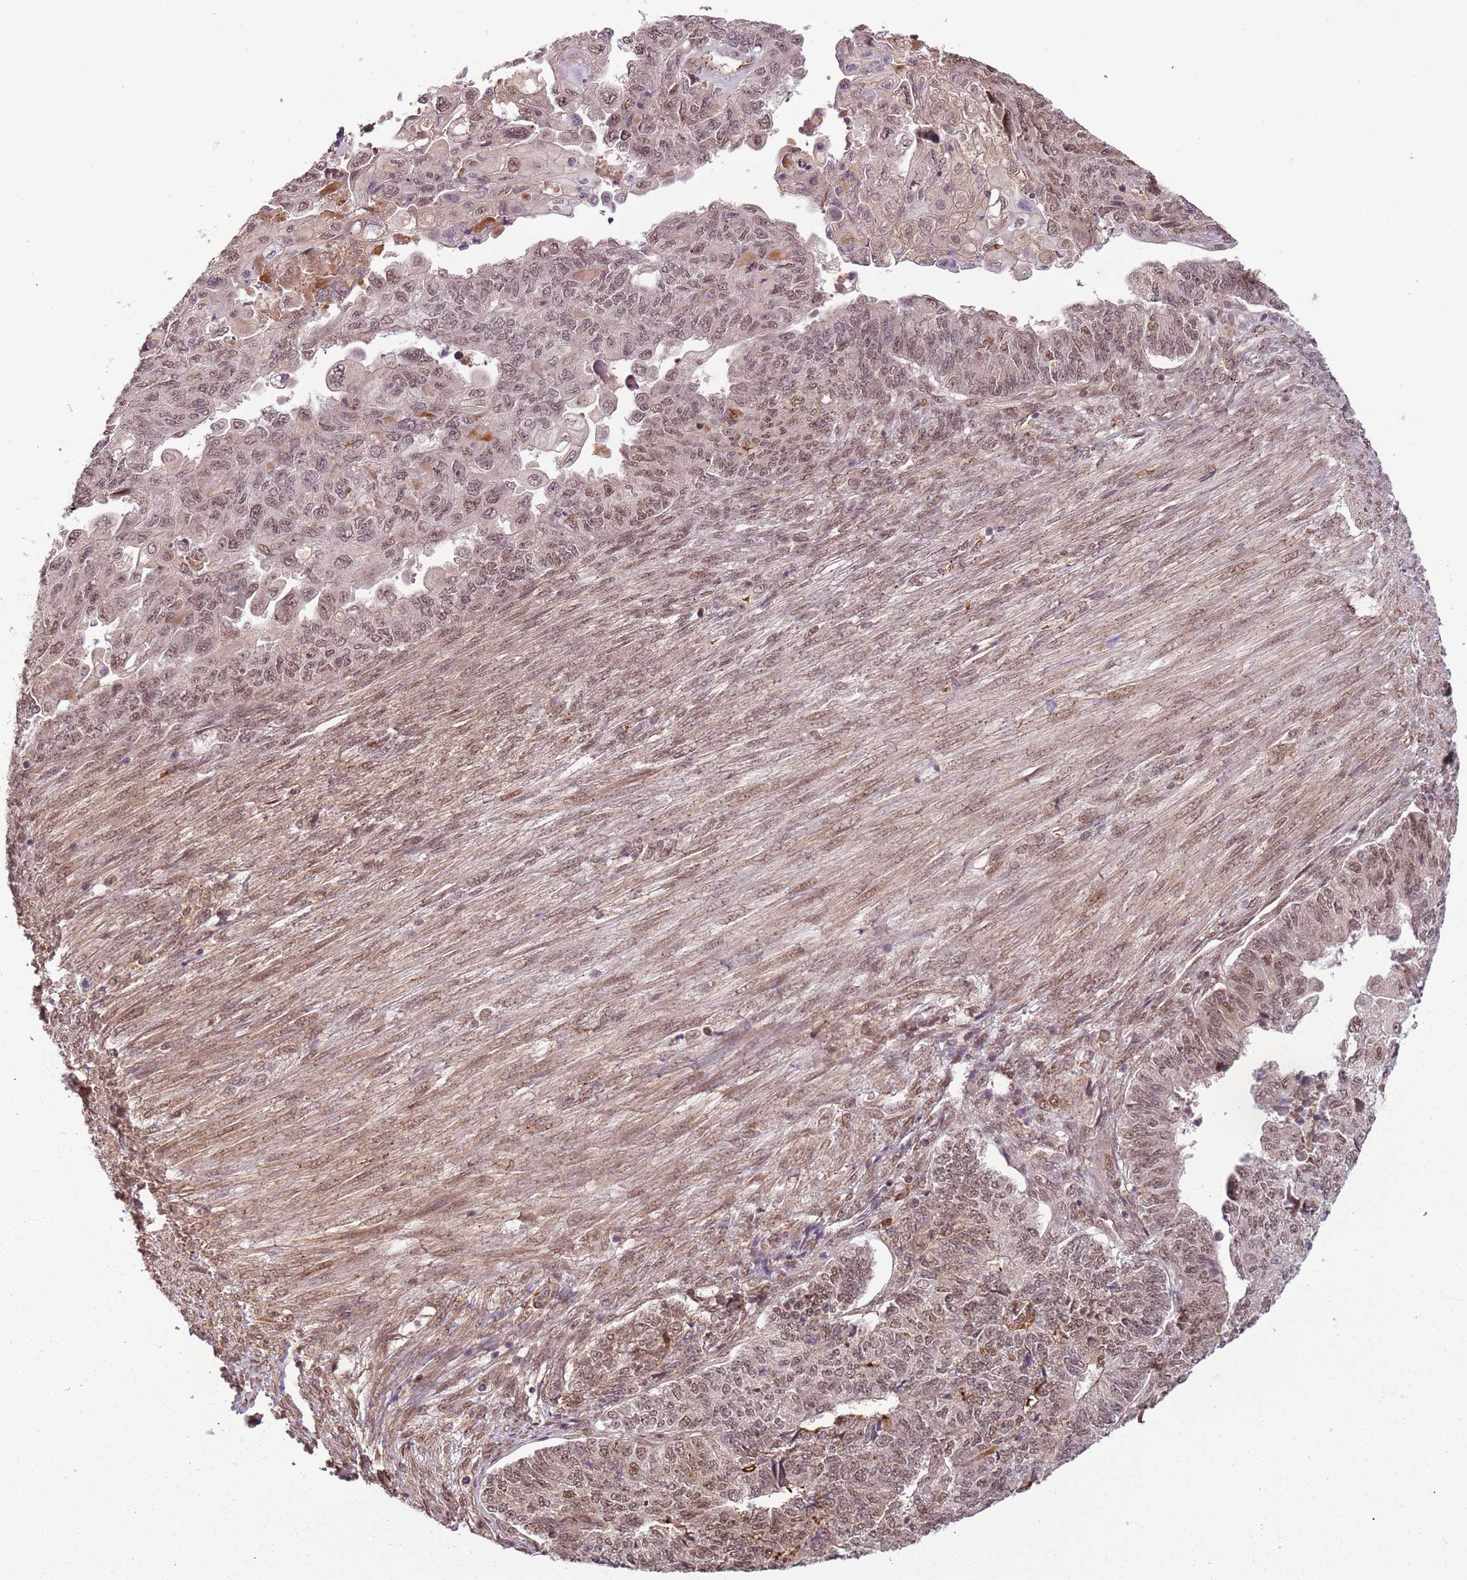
{"staining": {"intensity": "moderate", "quantity": "<25%", "location": "nuclear"}, "tissue": "endometrial cancer", "cell_type": "Tumor cells", "image_type": "cancer", "snomed": [{"axis": "morphology", "description": "Adenocarcinoma, NOS"}, {"axis": "topography", "description": "Endometrium"}], "caption": "IHC of human adenocarcinoma (endometrial) reveals low levels of moderate nuclear expression in approximately <25% of tumor cells.", "gene": "POLR3H", "patient": {"sex": "female", "age": 32}}